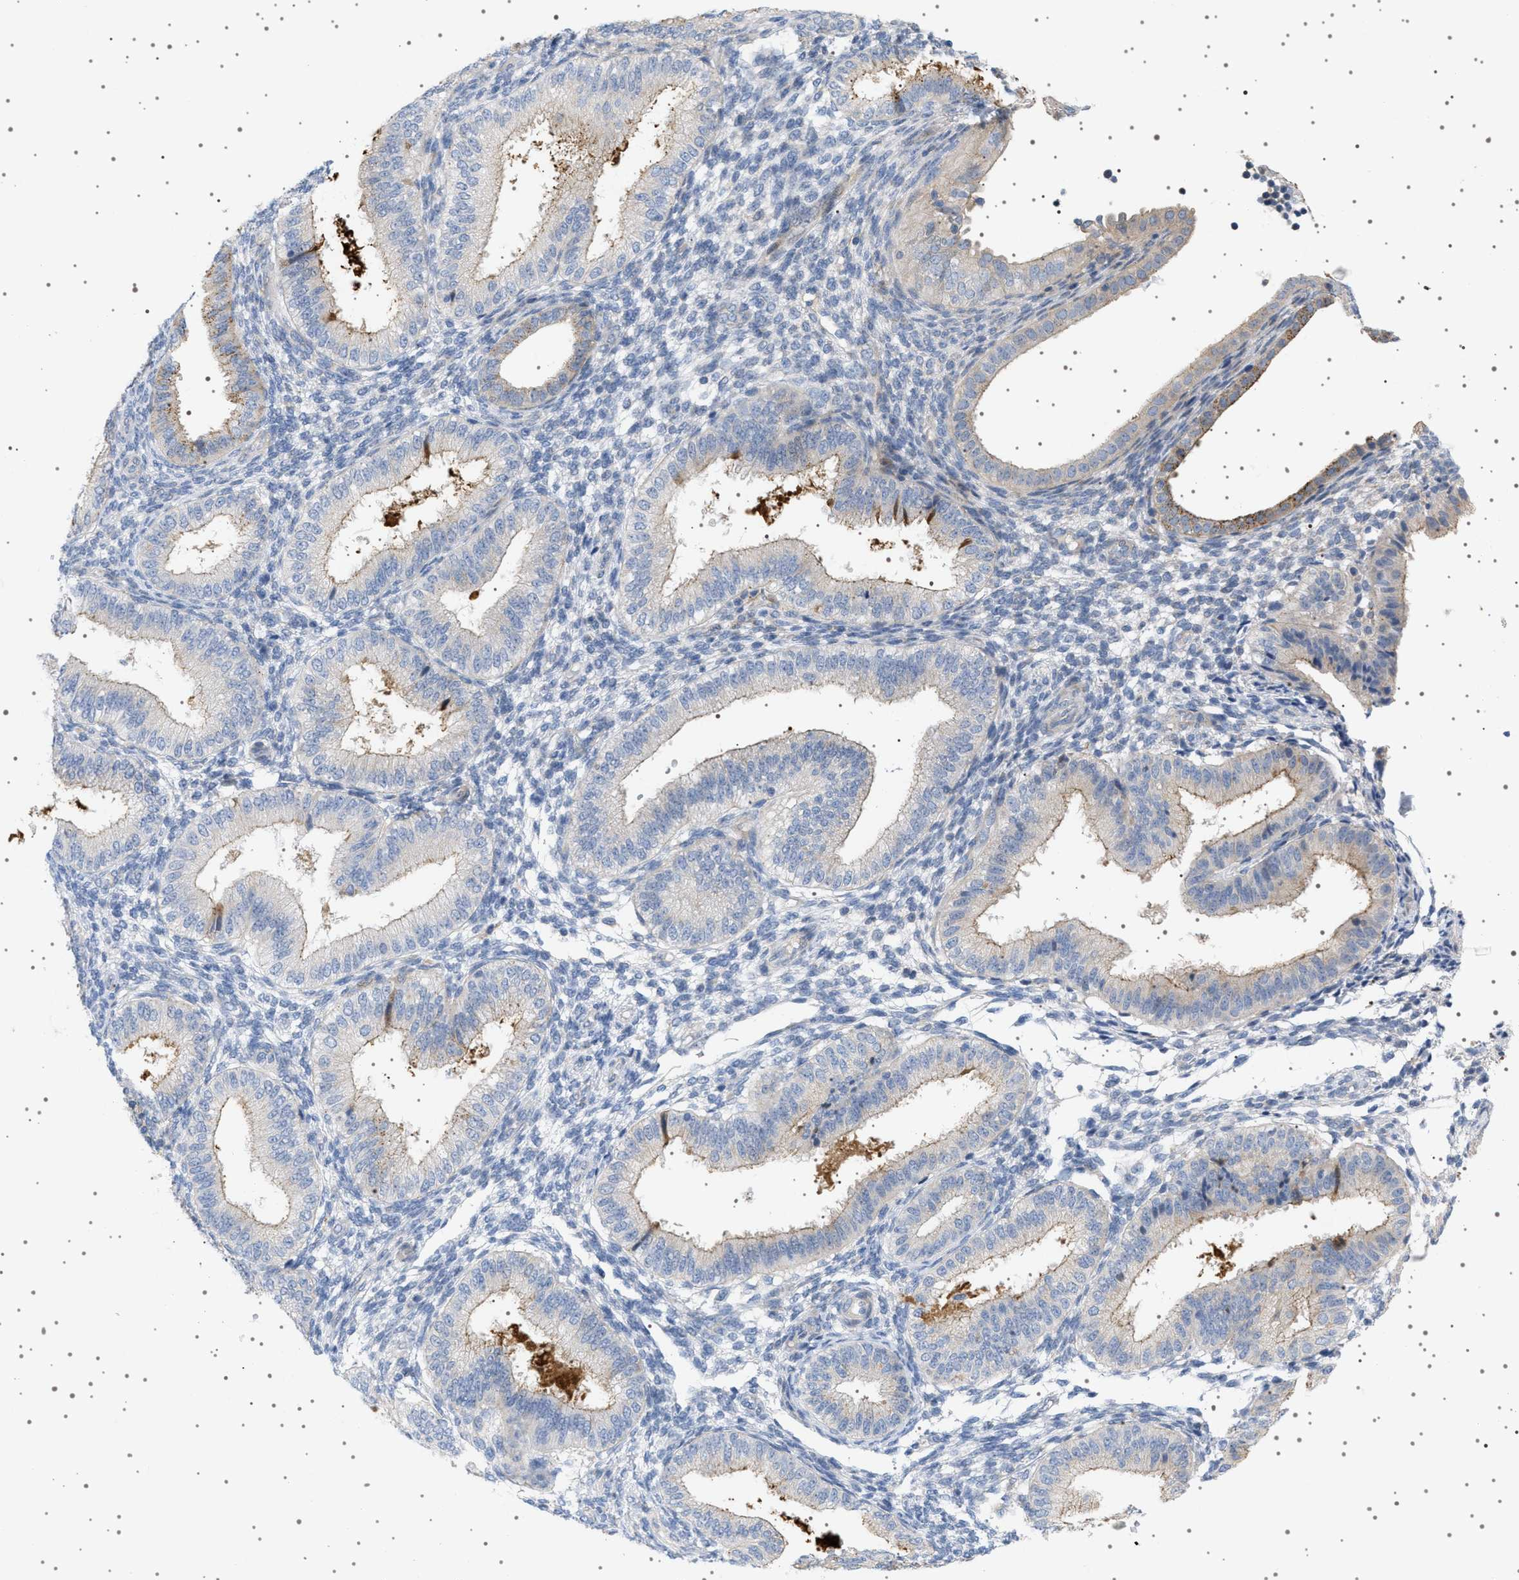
{"staining": {"intensity": "negative", "quantity": "none", "location": "none"}, "tissue": "endometrium", "cell_type": "Cells in endometrial stroma", "image_type": "normal", "snomed": [{"axis": "morphology", "description": "Normal tissue, NOS"}, {"axis": "topography", "description": "Endometrium"}], "caption": "Endometrium was stained to show a protein in brown. There is no significant positivity in cells in endometrial stroma. (DAB immunohistochemistry (IHC) visualized using brightfield microscopy, high magnification).", "gene": "ADCY10", "patient": {"sex": "female", "age": 39}}